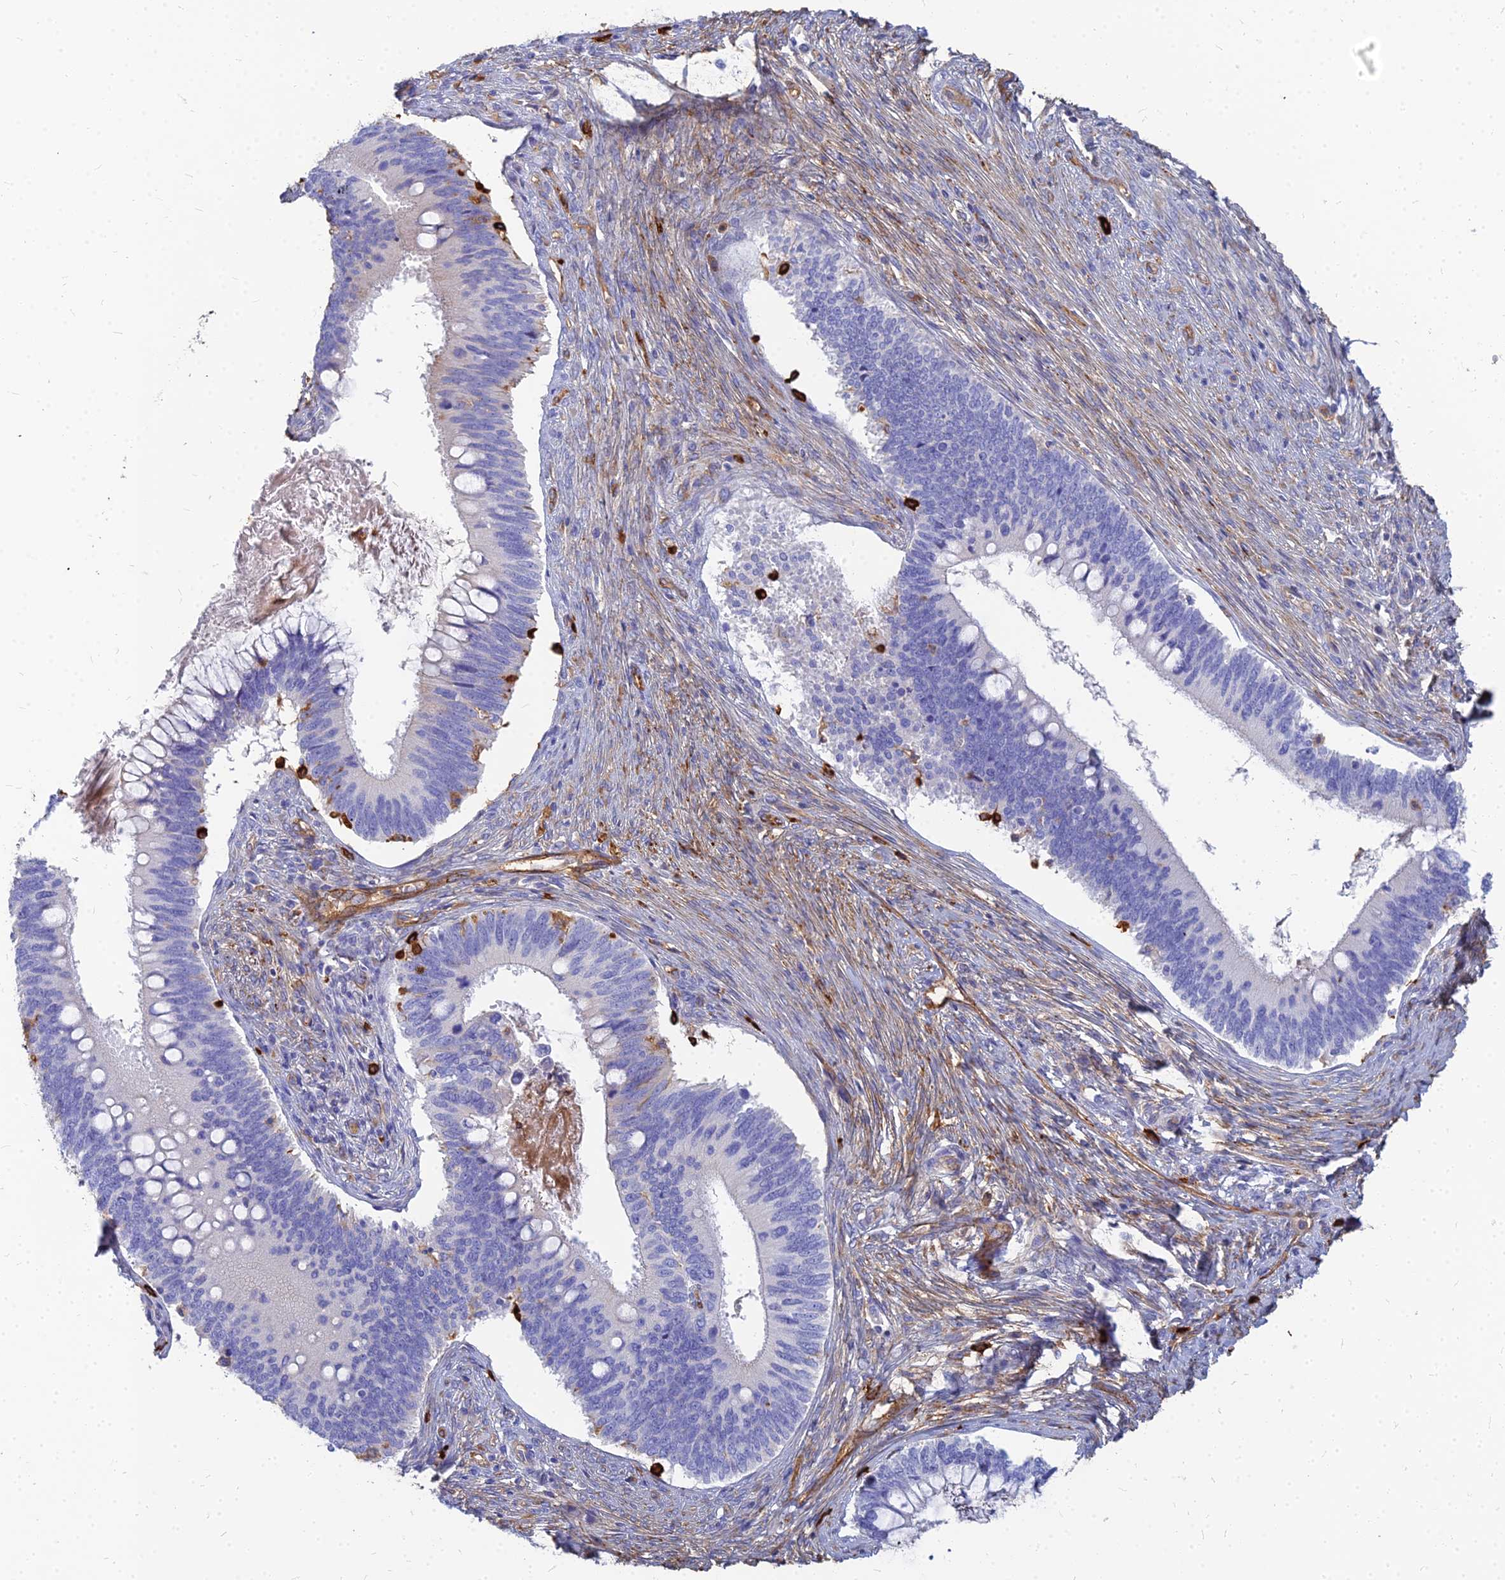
{"staining": {"intensity": "negative", "quantity": "none", "location": "none"}, "tissue": "cervical cancer", "cell_type": "Tumor cells", "image_type": "cancer", "snomed": [{"axis": "morphology", "description": "Adenocarcinoma, NOS"}, {"axis": "topography", "description": "Cervix"}], "caption": "The image reveals no significant positivity in tumor cells of cervical adenocarcinoma. (DAB IHC, high magnification).", "gene": "VAT1", "patient": {"sex": "female", "age": 42}}